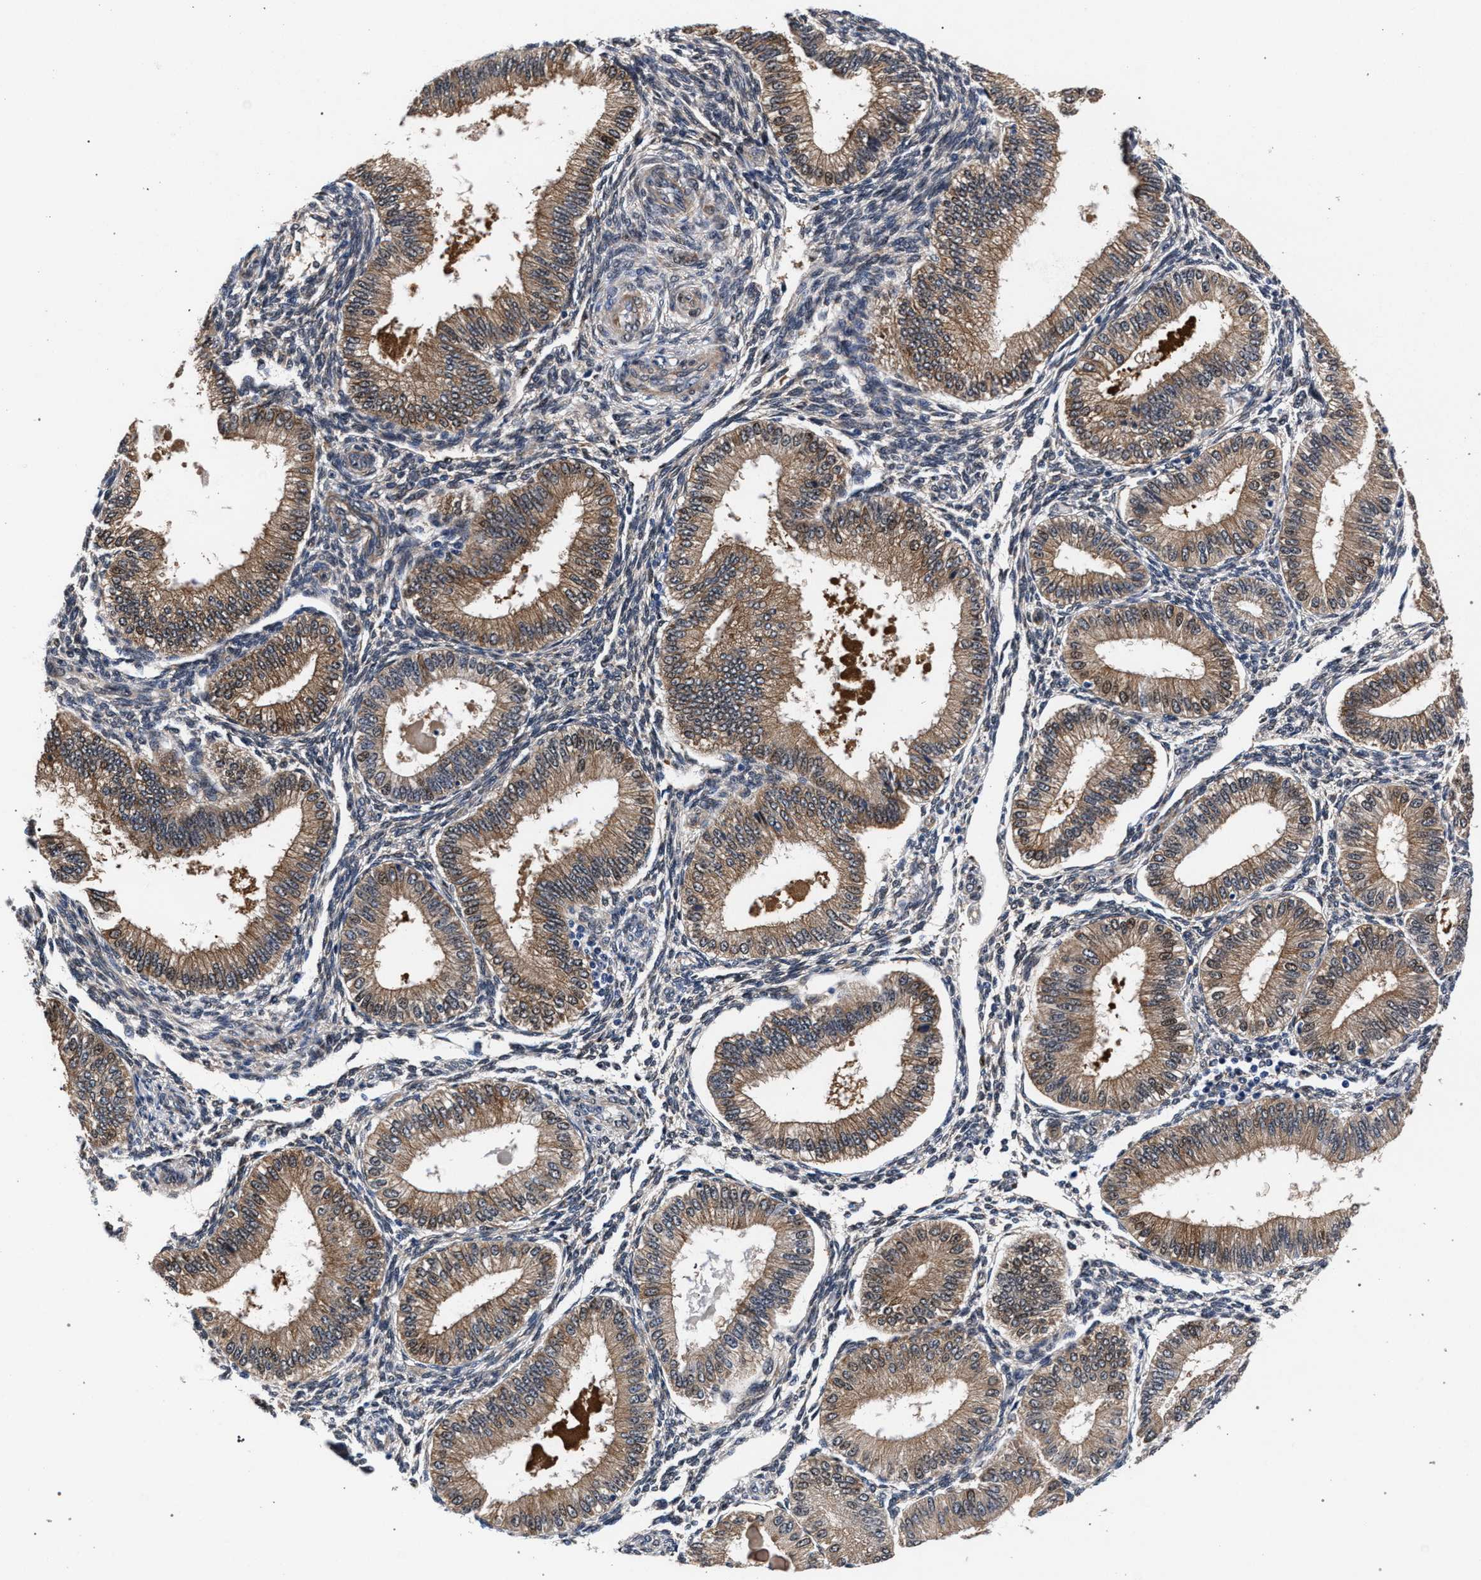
{"staining": {"intensity": "weak", "quantity": "<25%", "location": "cytoplasmic/membranous"}, "tissue": "endometrium", "cell_type": "Cells in endometrial stroma", "image_type": "normal", "snomed": [{"axis": "morphology", "description": "Normal tissue, NOS"}, {"axis": "topography", "description": "Endometrium"}], "caption": "High power microscopy photomicrograph of an IHC photomicrograph of benign endometrium, revealing no significant expression in cells in endometrial stroma.", "gene": "ZNF462", "patient": {"sex": "female", "age": 39}}